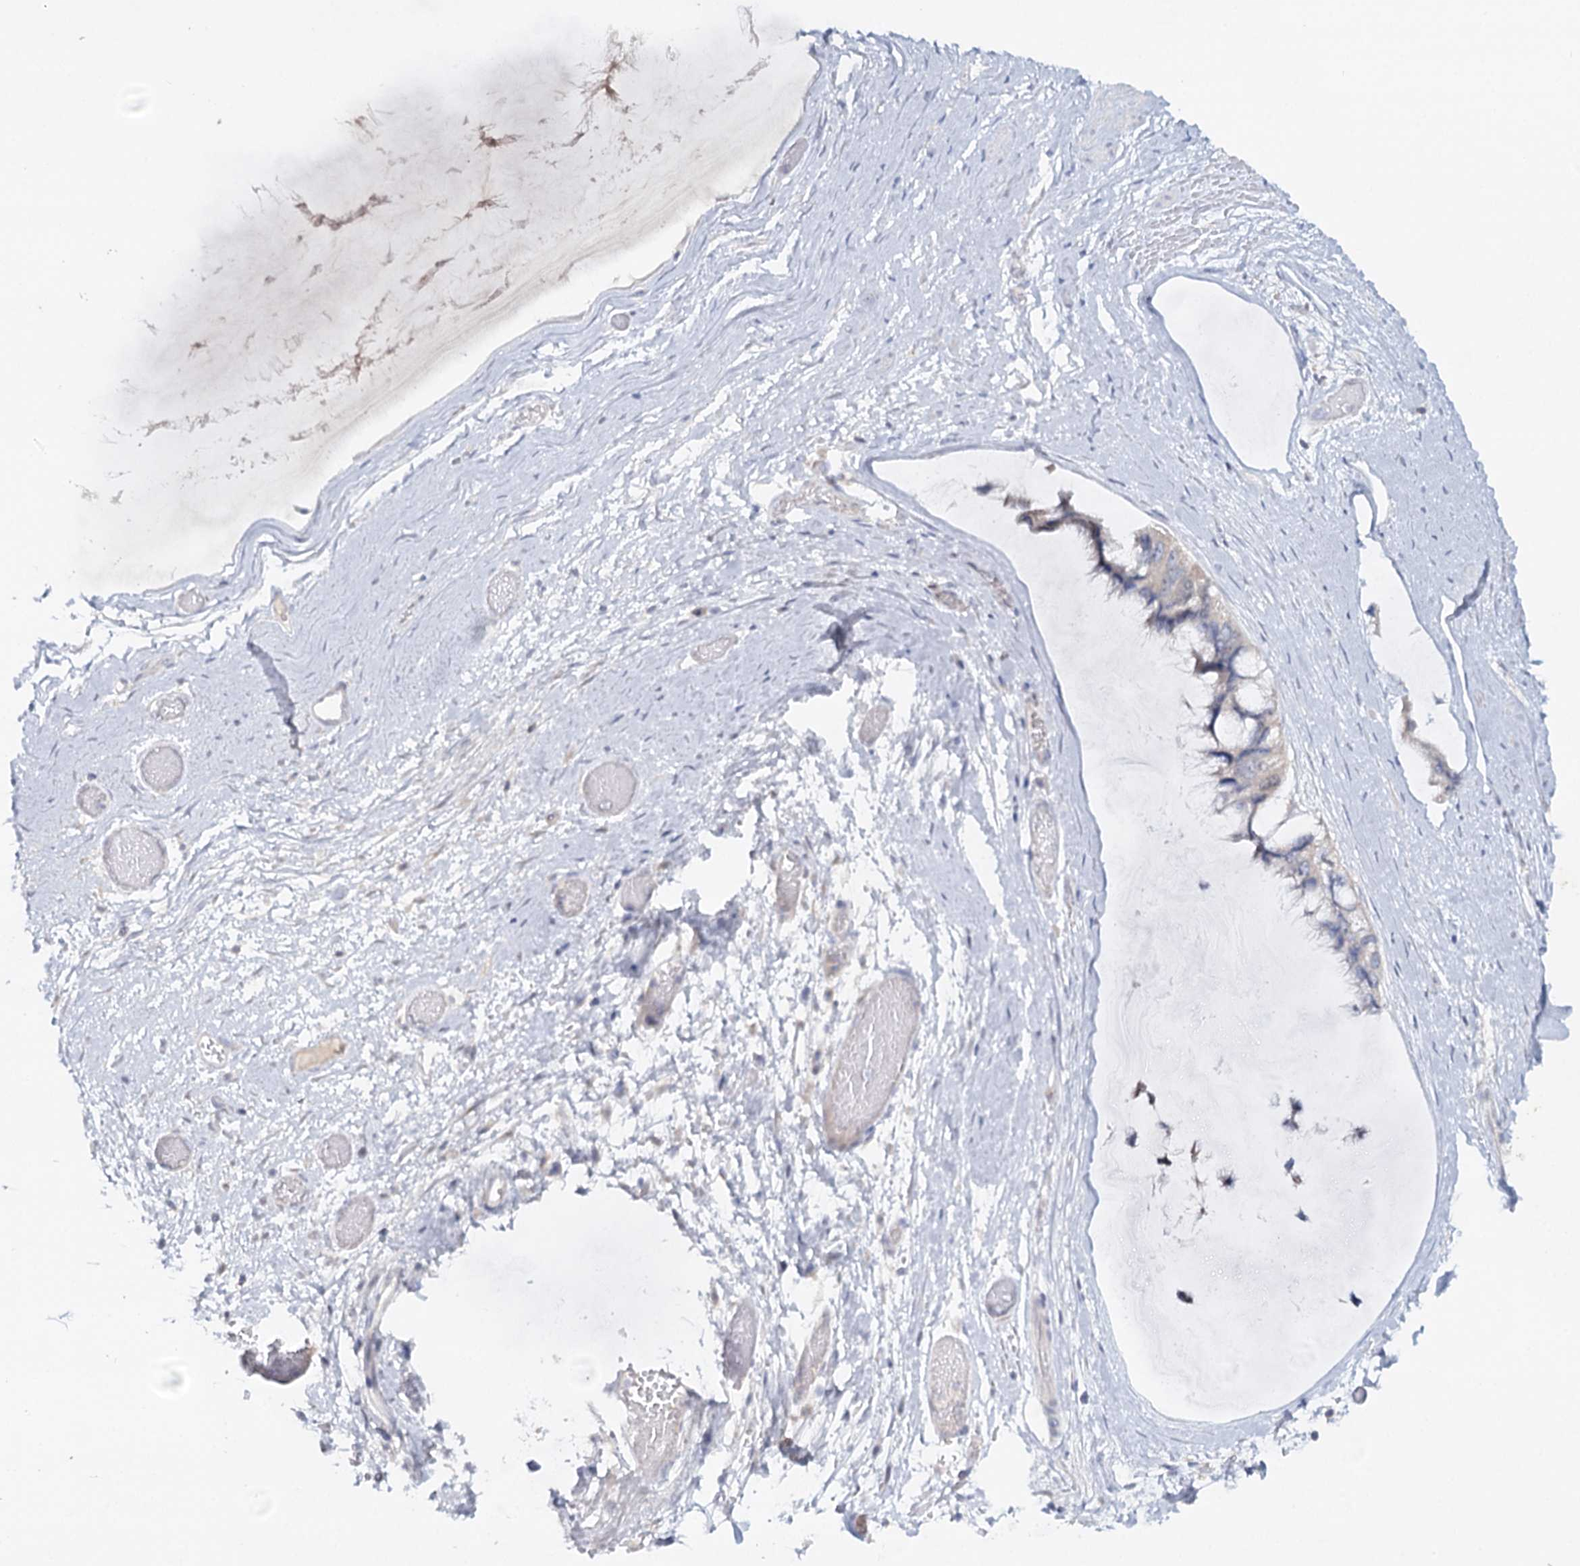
{"staining": {"intensity": "negative", "quantity": "none", "location": "none"}, "tissue": "ovarian cancer", "cell_type": "Tumor cells", "image_type": "cancer", "snomed": [{"axis": "morphology", "description": "Cystadenocarcinoma, mucinous, NOS"}, {"axis": "topography", "description": "Ovary"}], "caption": "The photomicrograph displays no staining of tumor cells in ovarian cancer (mucinous cystadenocarcinoma).", "gene": "PSAPL1", "patient": {"sex": "female", "age": 39}}